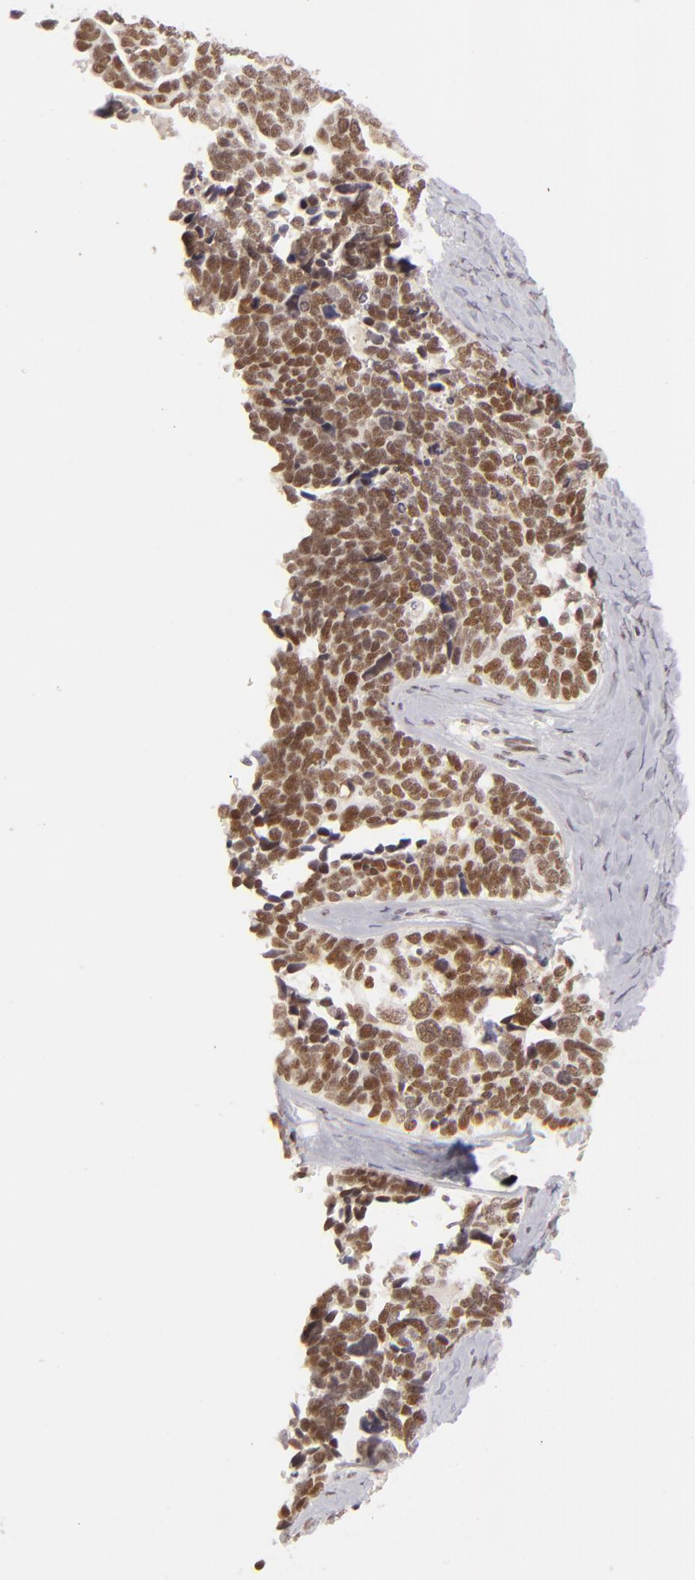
{"staining": {"intensity": "strong", "quantity": ">75%", "location": "nuclear"}, "tissue": "ovarian cancer", "cell_type": "Tumor cells", "image_type": "cancer", "snomed": [{"axis": "morphology", "description": "Cystadenocarcinoma, serous, NOS"}, {"axis": "topography", "description": "Ovary"}], "caption": "Strong nuclear protein staining is present in about >75% of tumor cells in ovarian cancer. The protein of interest is shown in brown color, while the nuclei are stained blue.", "gene": "DAXX", "patient": {"sex": "female", "age": 77}}